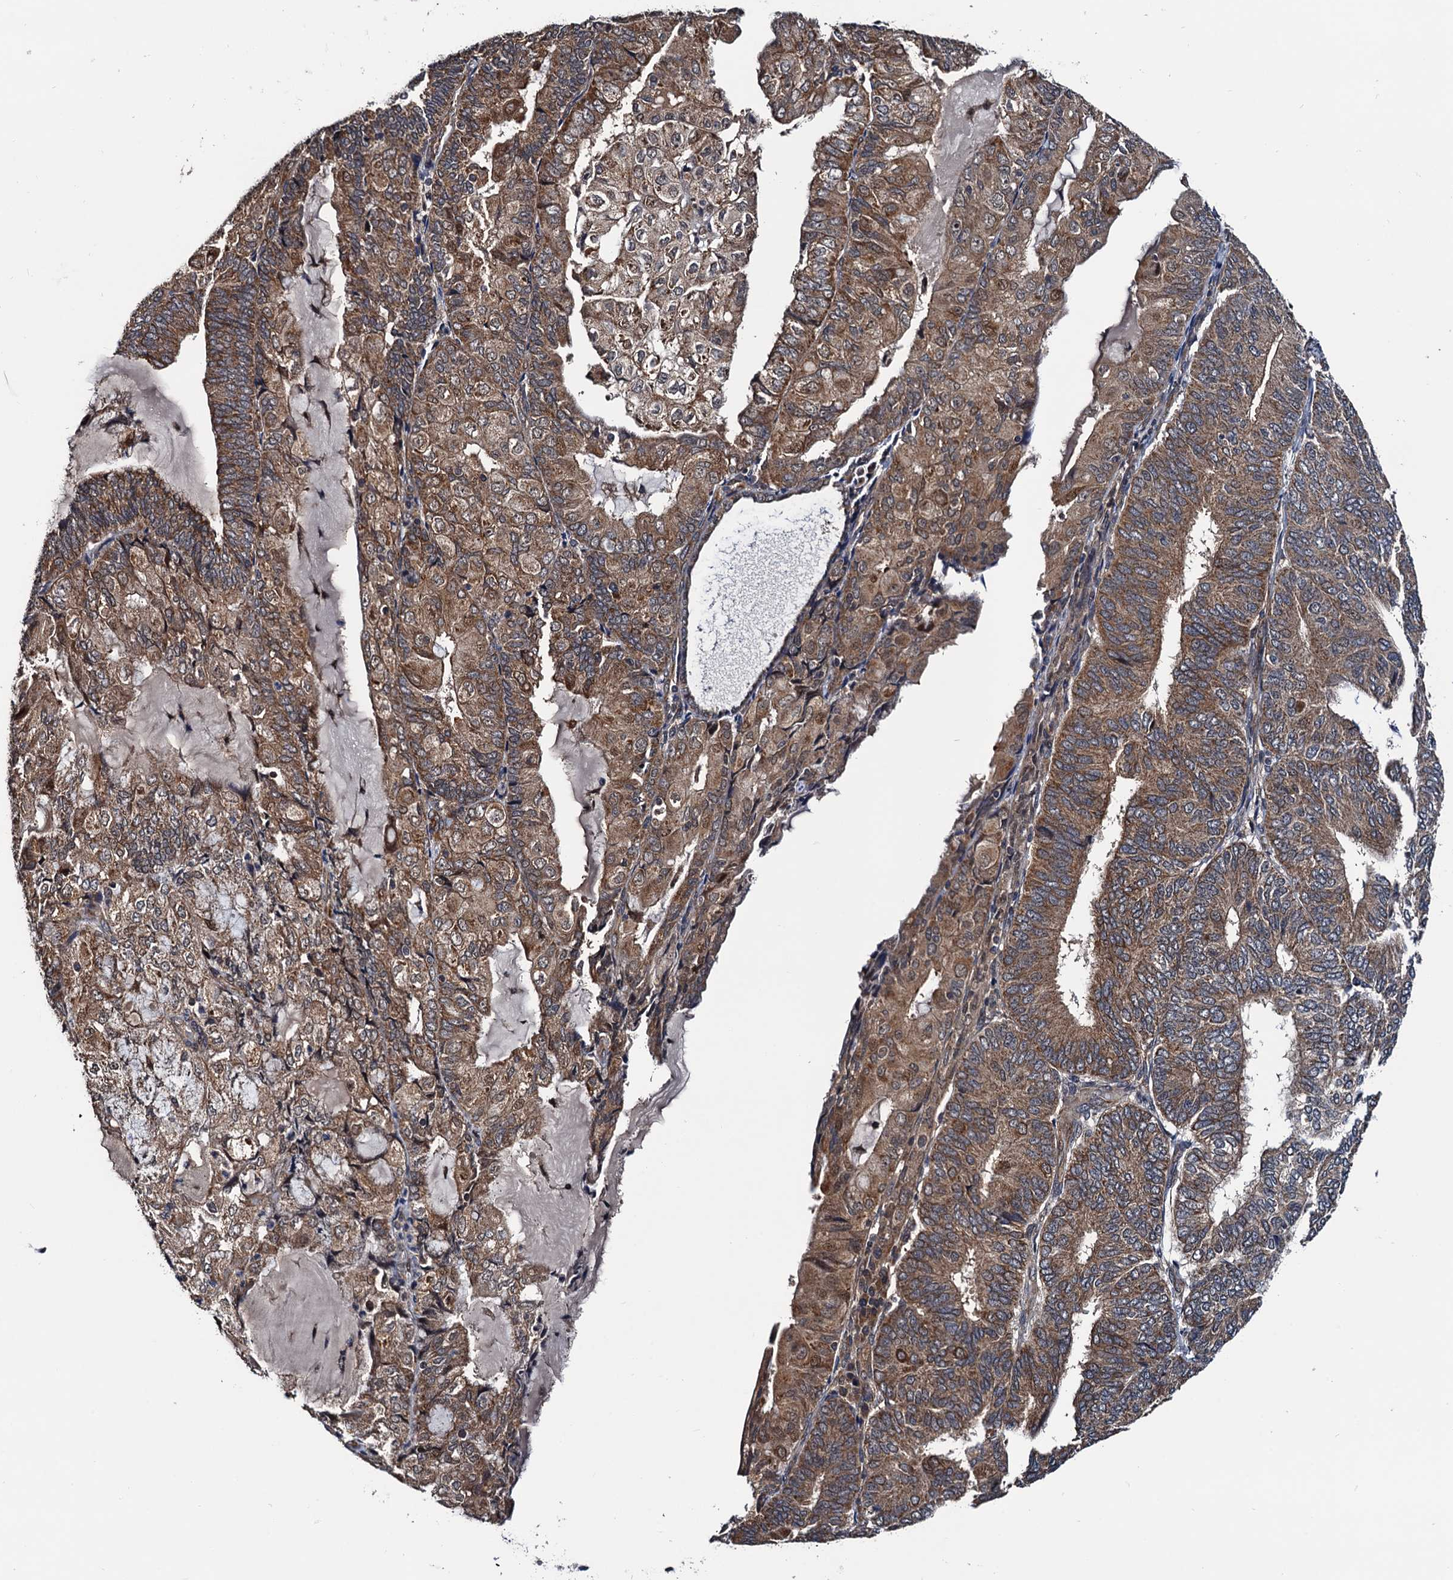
{"staining": {"intensity": "moderate", "quantity": ">75%", "location": "cytoplasmic/membranous"}, "tissue": "endometrial cancer", "cell_type": "Tumor cells", "image_type": "cancer", "snomed": [{"axis": "morphology", "description": "Adenocarcinoma, NOS"}, {"axis": "topography", "description": "Endometrium"}], "caption": "An IHC photomicrograph of tumor tissue is shown. Protein staining in brown shows moderate cytoplasmic/membranous positivity in endometrial adenocarcinoma within tumor cells.", "gene": "NAA16", "patient": {"sex": "female", "age": 81}}